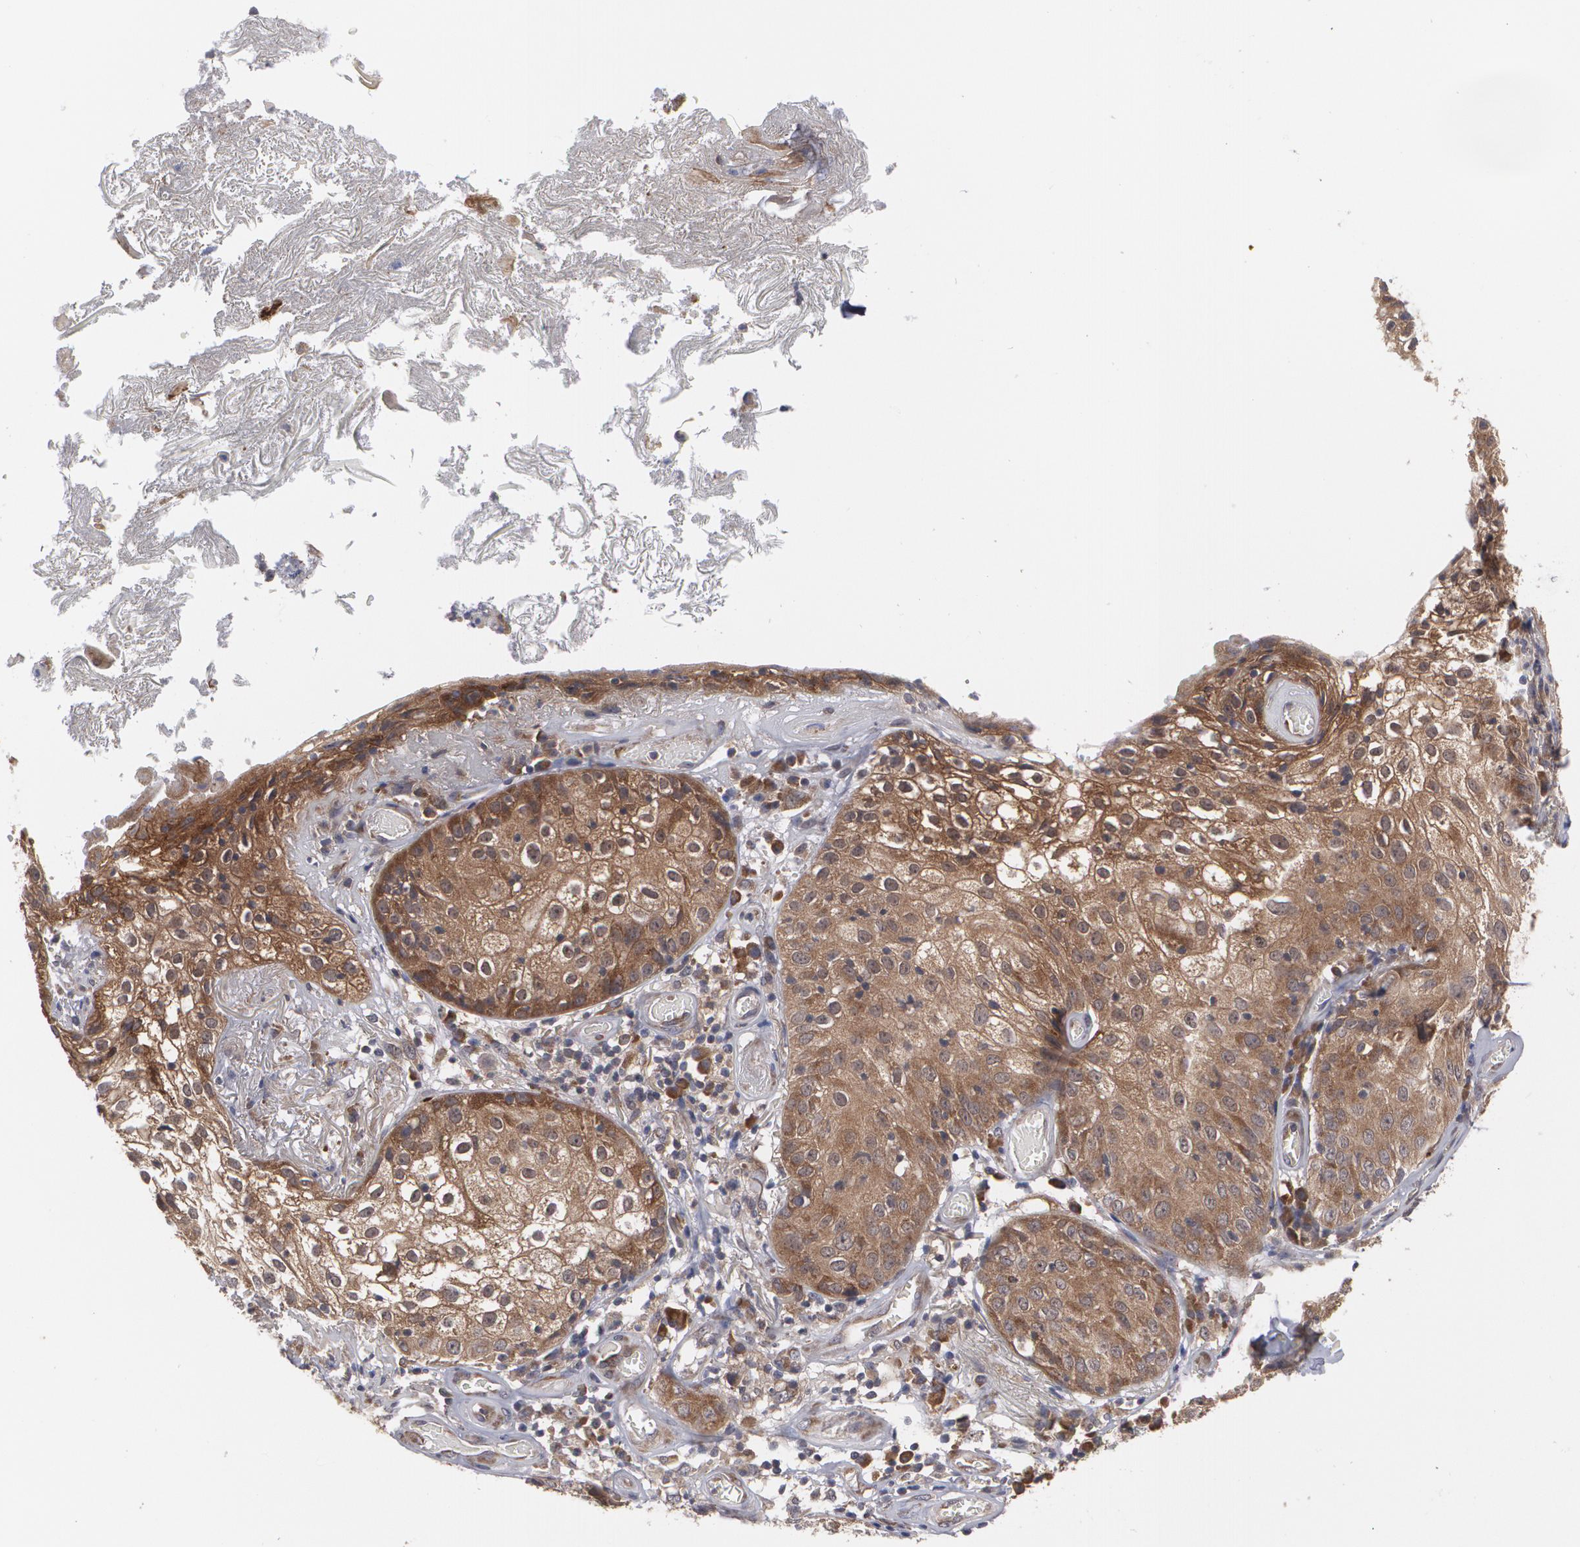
{"staining": {"intensity": "moderate", "quantity": ">75%", "location": "cytoplasmic/membranous"}, "tissue": "skin cancer", "cell_type": "Tumor cells", "image_type": "cancer", "snomed": [{"axis": "morphology", "description": "Squamous cell carcinoma, NOS"}, {"axis": "topography", "description": "Skin"}], "caption": "Human squamous cell carcinoma (skin) stained with a brown dye reveals moderate cytoplasmic/membranous positive expression in about >75% of tumor cells.", "gene": "BMP6", "patient": {"sex": "male", "age": 65}}